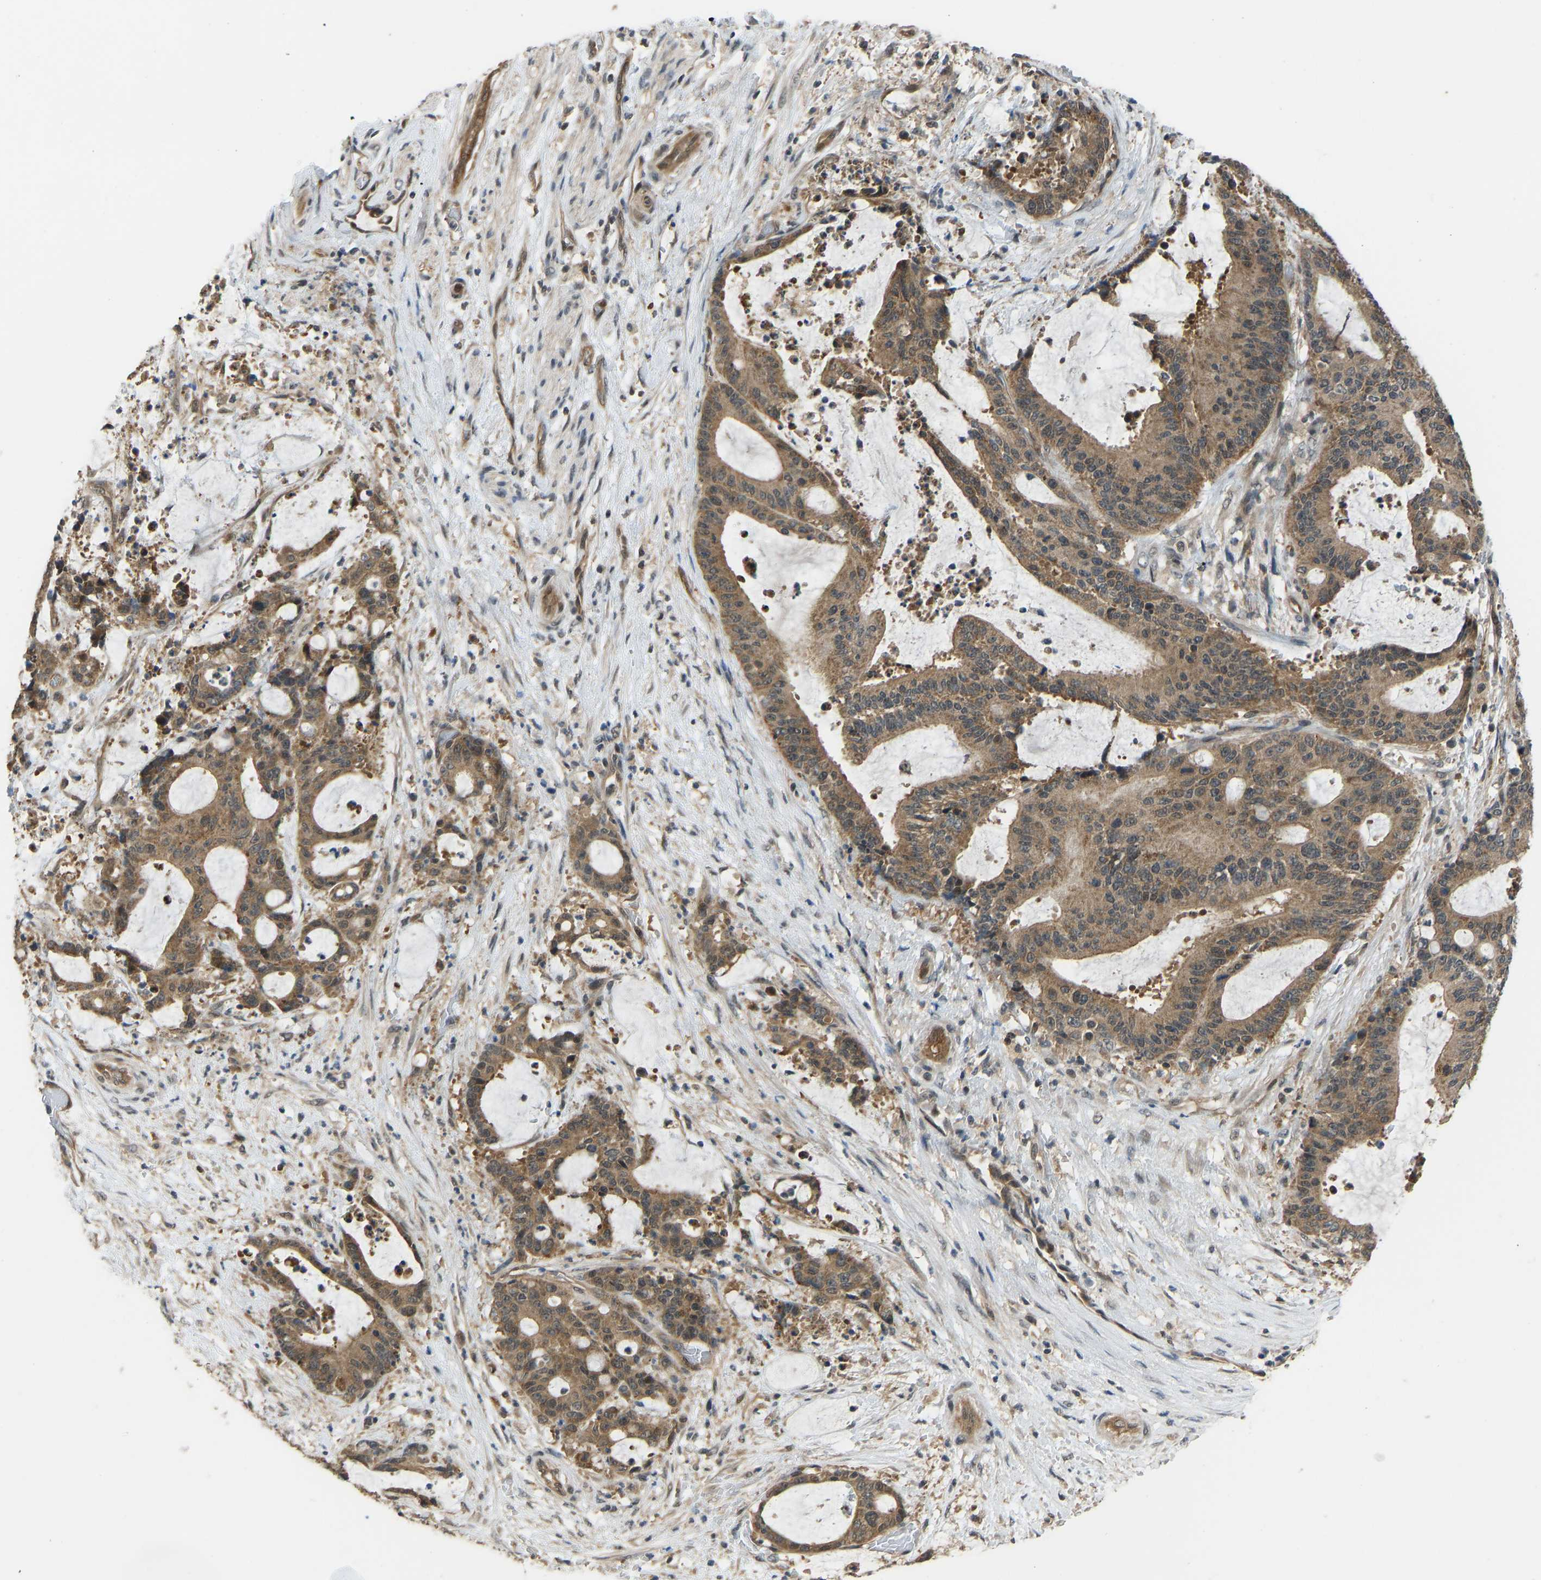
{"staining": {"intensity": "moderate", "quantity": ">75%", "location": "cytoplasmic/membranous,nuclear"}, "tissue": "liver cancer", "cell_type": "Tumor cells", "image_type": "cancer", "snomed": [{"axis": "morphology", "description": "Normal tissue, NOS"}, {"axis": "morphology", "description": "Cholangiocarcinoma"}, {"axis": "topography", "description": "Liver"}, {"axis": "topography", "description": "Peripheral nerve tissue"}], "caption": "Immunohistochemical staining of liver cholangiocarcinoma reveals medium levels of moderate cytoplasmic/membranous and nuclear positivity in about >75% of tumor cells.", "gene": "CCT8", "patient": {"sex": "female", "age": 73}}